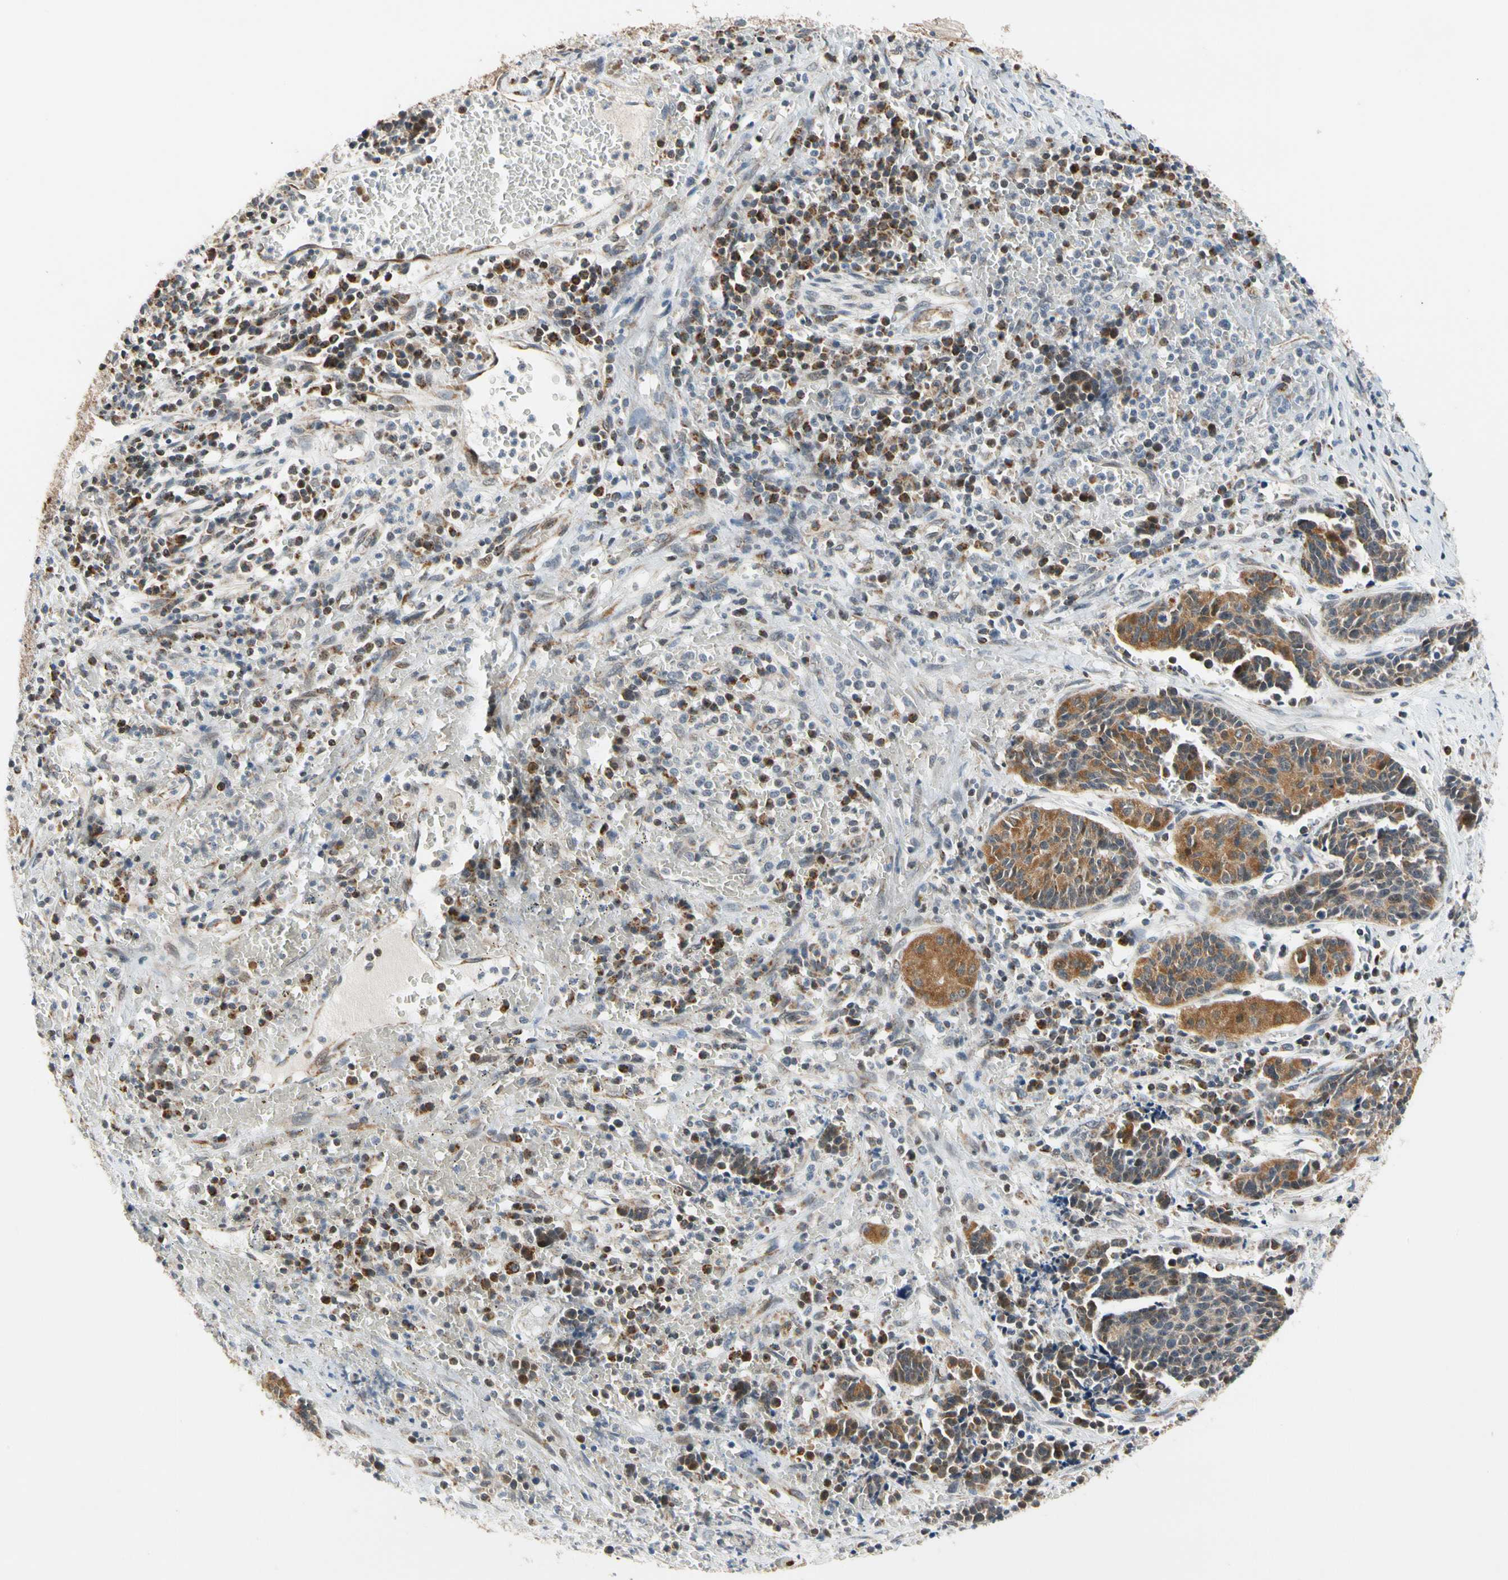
{"staining": {"intensity": "moderate", "quantity": "25%-75%", "location": "cytoplasmic/membranous"}, "tissue": "cervical cancer", "cell_type": "Tumor cells", "image_type": "cancer", "snomed": [{"axis": "morphology", "description": "Squamous cell carcinoma, NOS"}, {"axis": "topography", "description": "Cervix"}], "caption": "A photomicrograph of cervical squamous cell carcinoma stained for a protein demonstrates moderate cytoplasmic/membranous brown staining in tumor cells.", "gene": "KHDC4", "patient": {"sex": "female", "age": 35}}